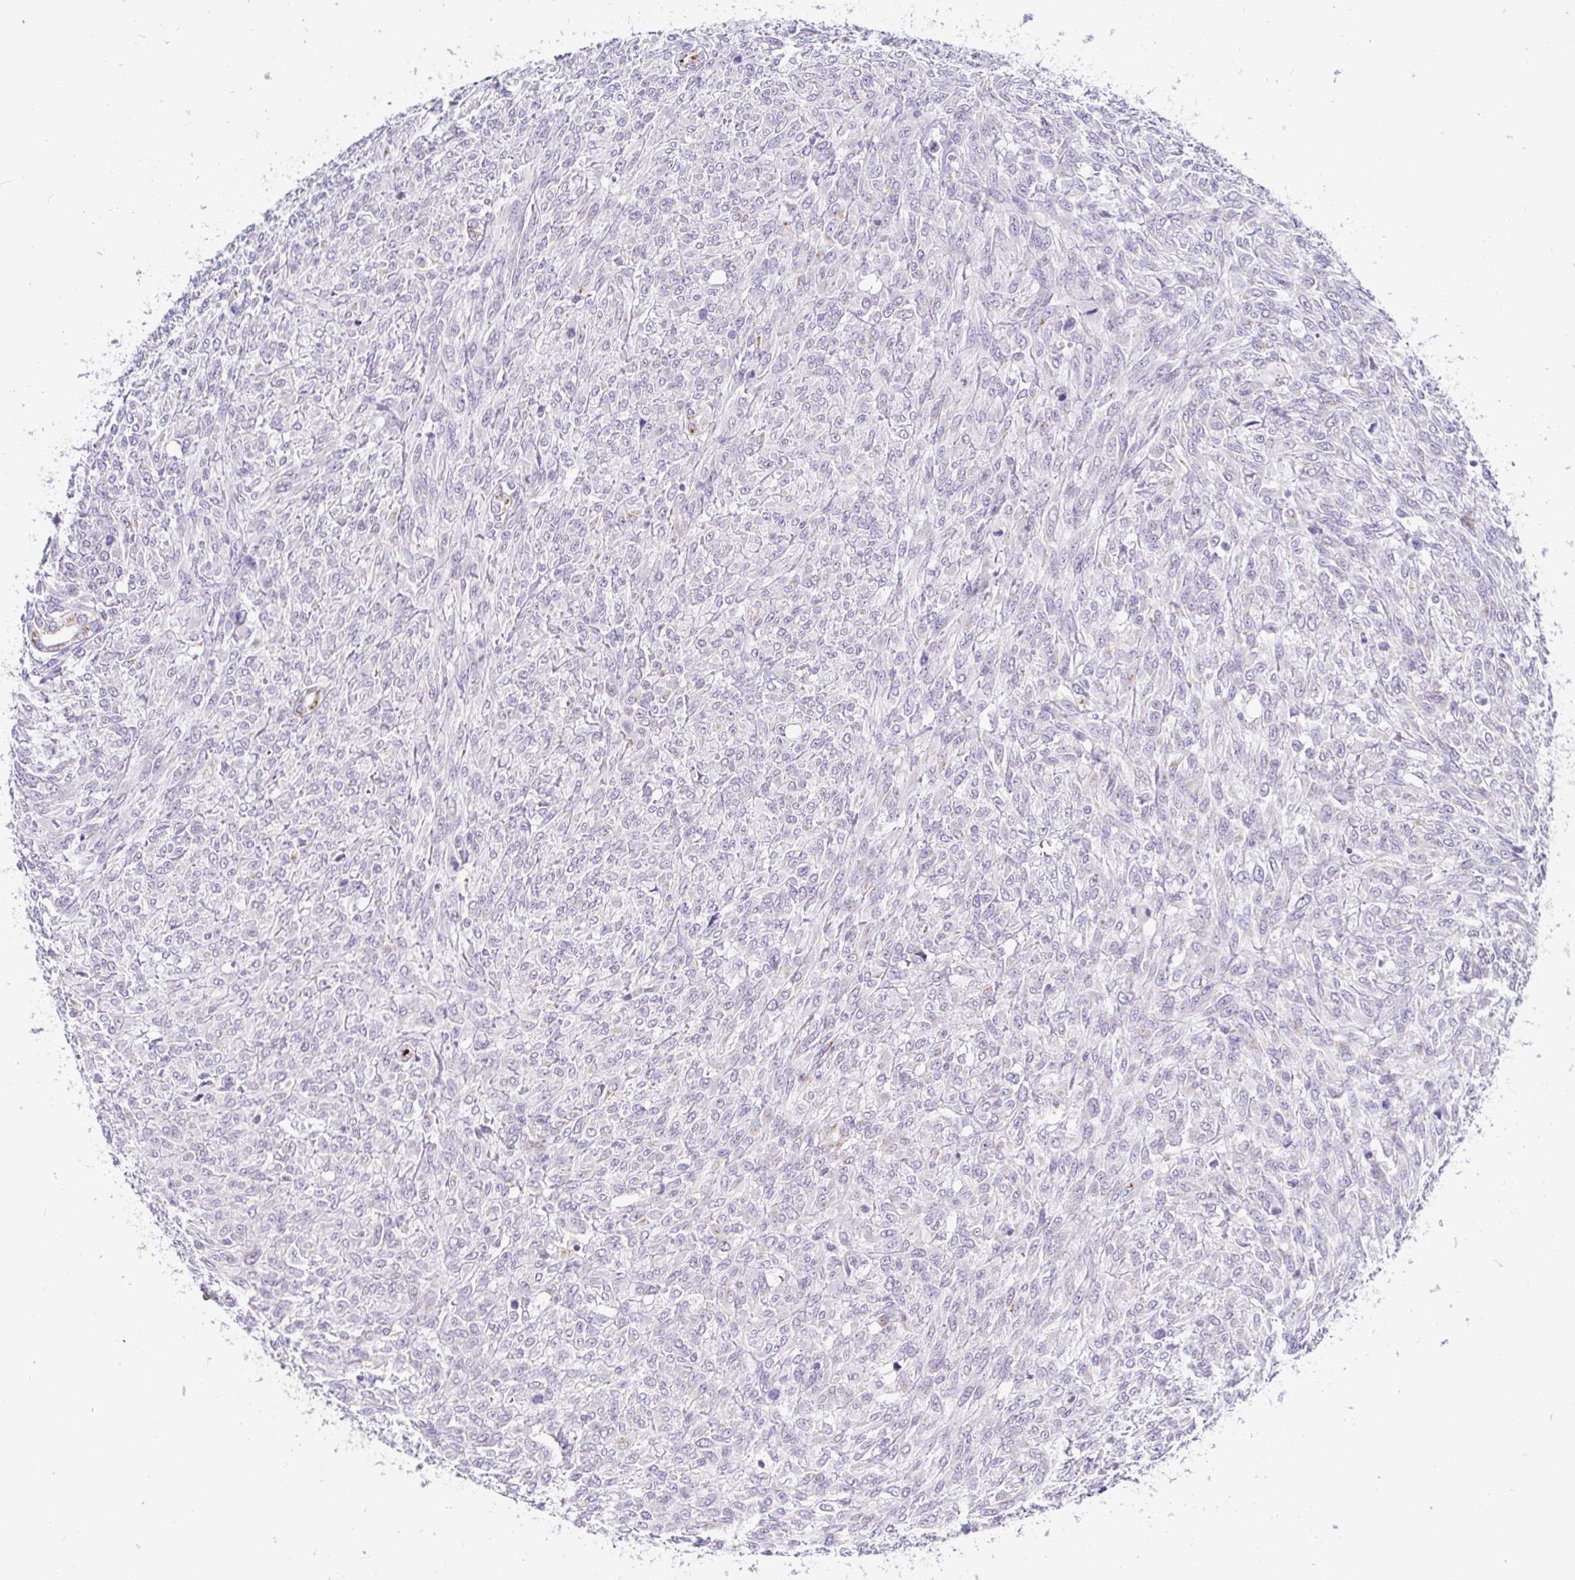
{"staining": {"intensity": "negative", "quantity": "none", "location": "none"}, "tissue": "renal cancer", "cell_type": "Tumor cells", "image_type": "cancer", "snomed": [{"axis": "morphology", "description": "Adenocarcinoma, NOS"}, {"axis": "topography", "description": "Kidney"}], "caption": "Immunohistochemistry (IHC) of adenocarcinoma (renal) exhibits no expression in tumor cells.", "gene": "OR51D1", "patient": {"sex": "male", "age": 58}}